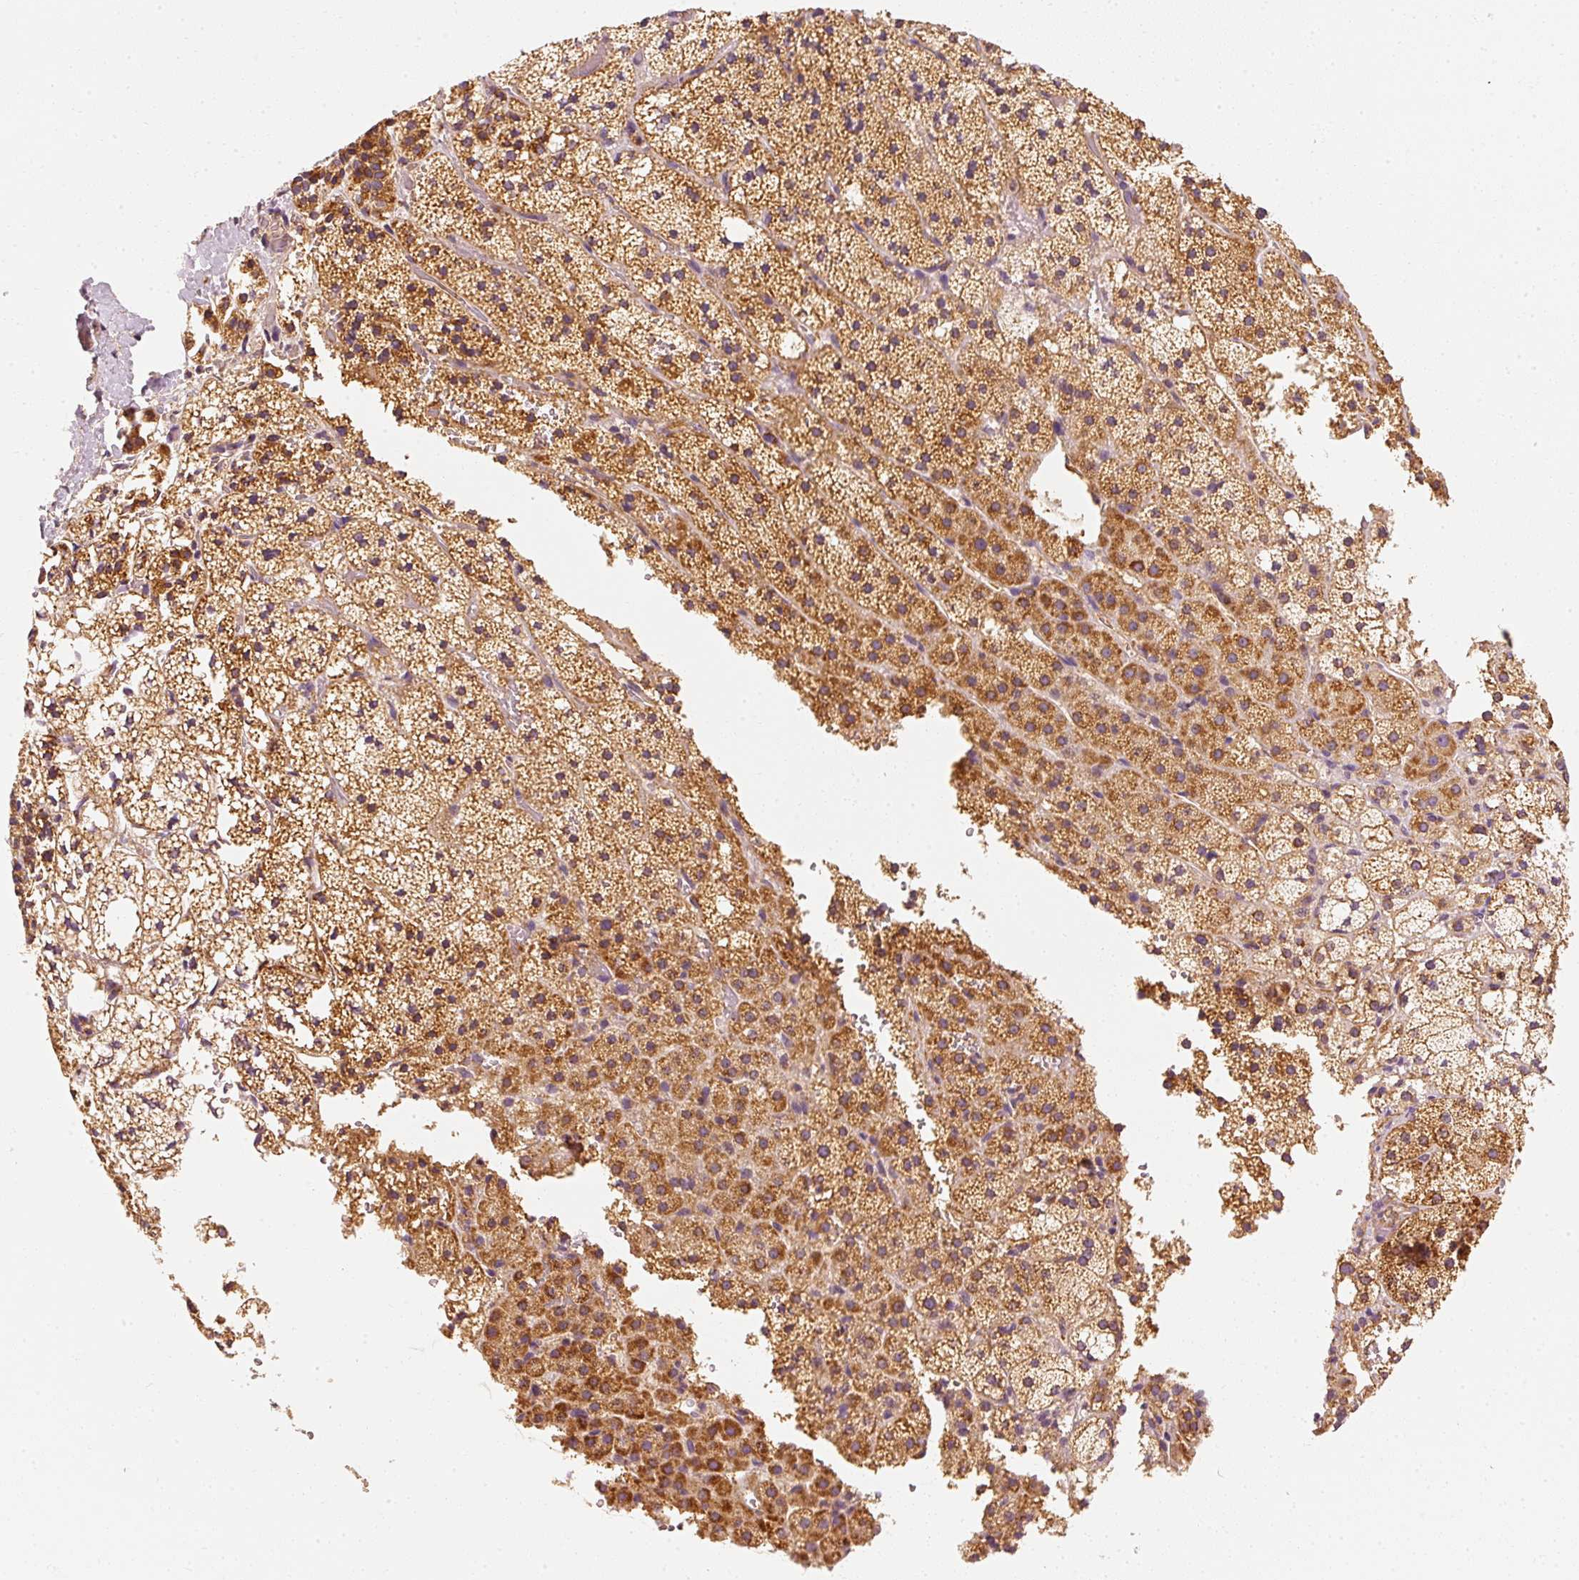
{"staining": {"intensity": "strong", "quantity": ">75%", "location": "cytoplasmic/membranous"}, "tissue": "adrenal gland", "cell_type": "Glandular cells", "image_type": "normal", "snomed": [{"axis": "morphology", "description": "Normal tissue, NOS"}, {"axis": "topography", "description": "Adrenal gland"}], "caption": "Benign adrenal gland was stained to show a protein in brown. There is high levels of strong cytoplasmic/membranous positivity in approximately >75% of glandular cells.", "gene": "TOMM40", "patient": {"sex": "male", "age": 53}}